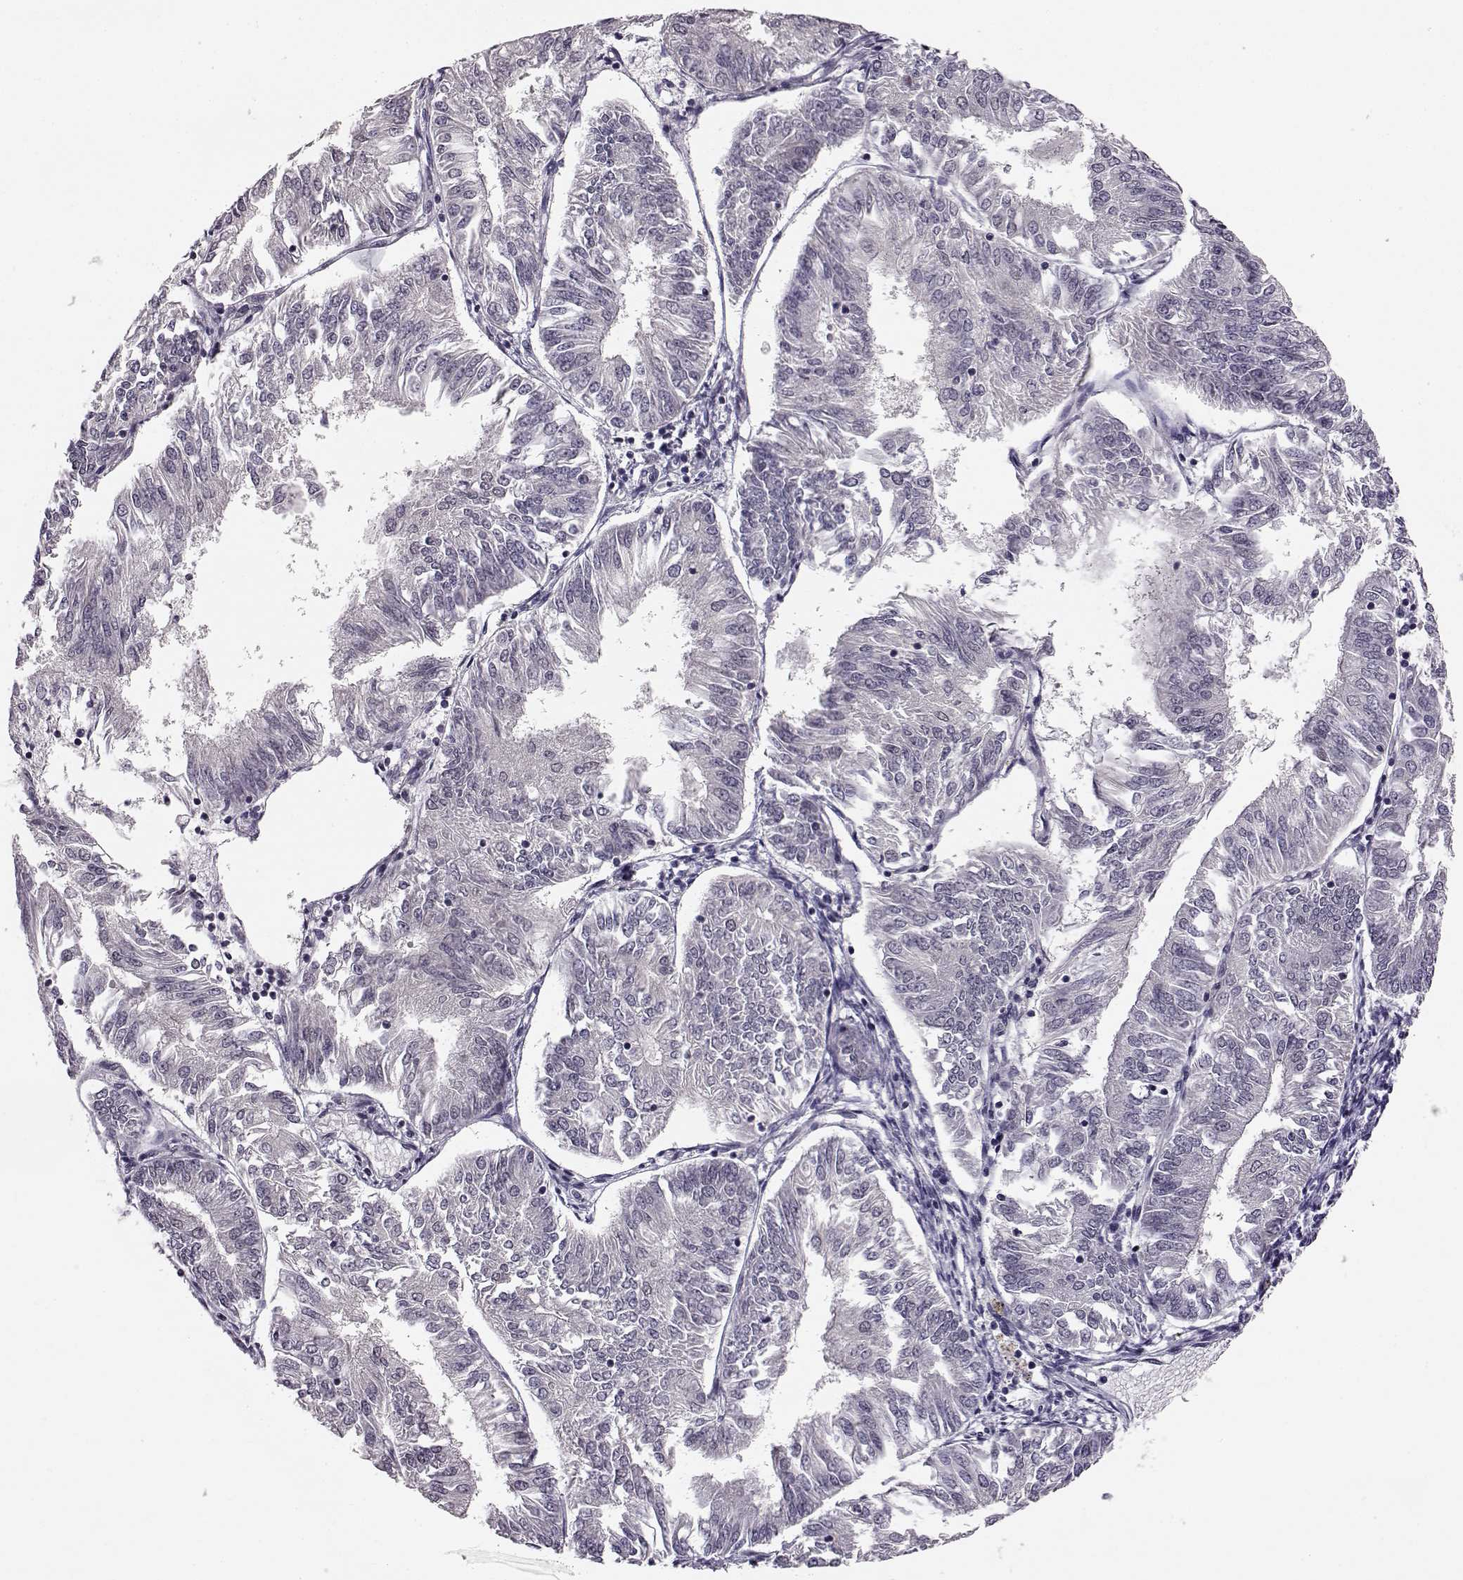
{"staining": {"intensity": "negative", "quantity": "none", "location": "none"}, "tissue": "endometrial cancer", "cell_type": "Tumor cells", "image_type": "cancer", "snomed": [{"axis": "morphology", "description": "Adenocarcinoma, NOS"}, {"axis": "topography", "description": "Endometrium"}], "caption": "An immunohistochemistry (IHC) micrograph of endometrial adenocarcinoma is shown. There is no staining in tumor cells of endometrial adenocarcinoma.", "gene": "C10orf62", "patient": {"sex": "female", "age": 58}}